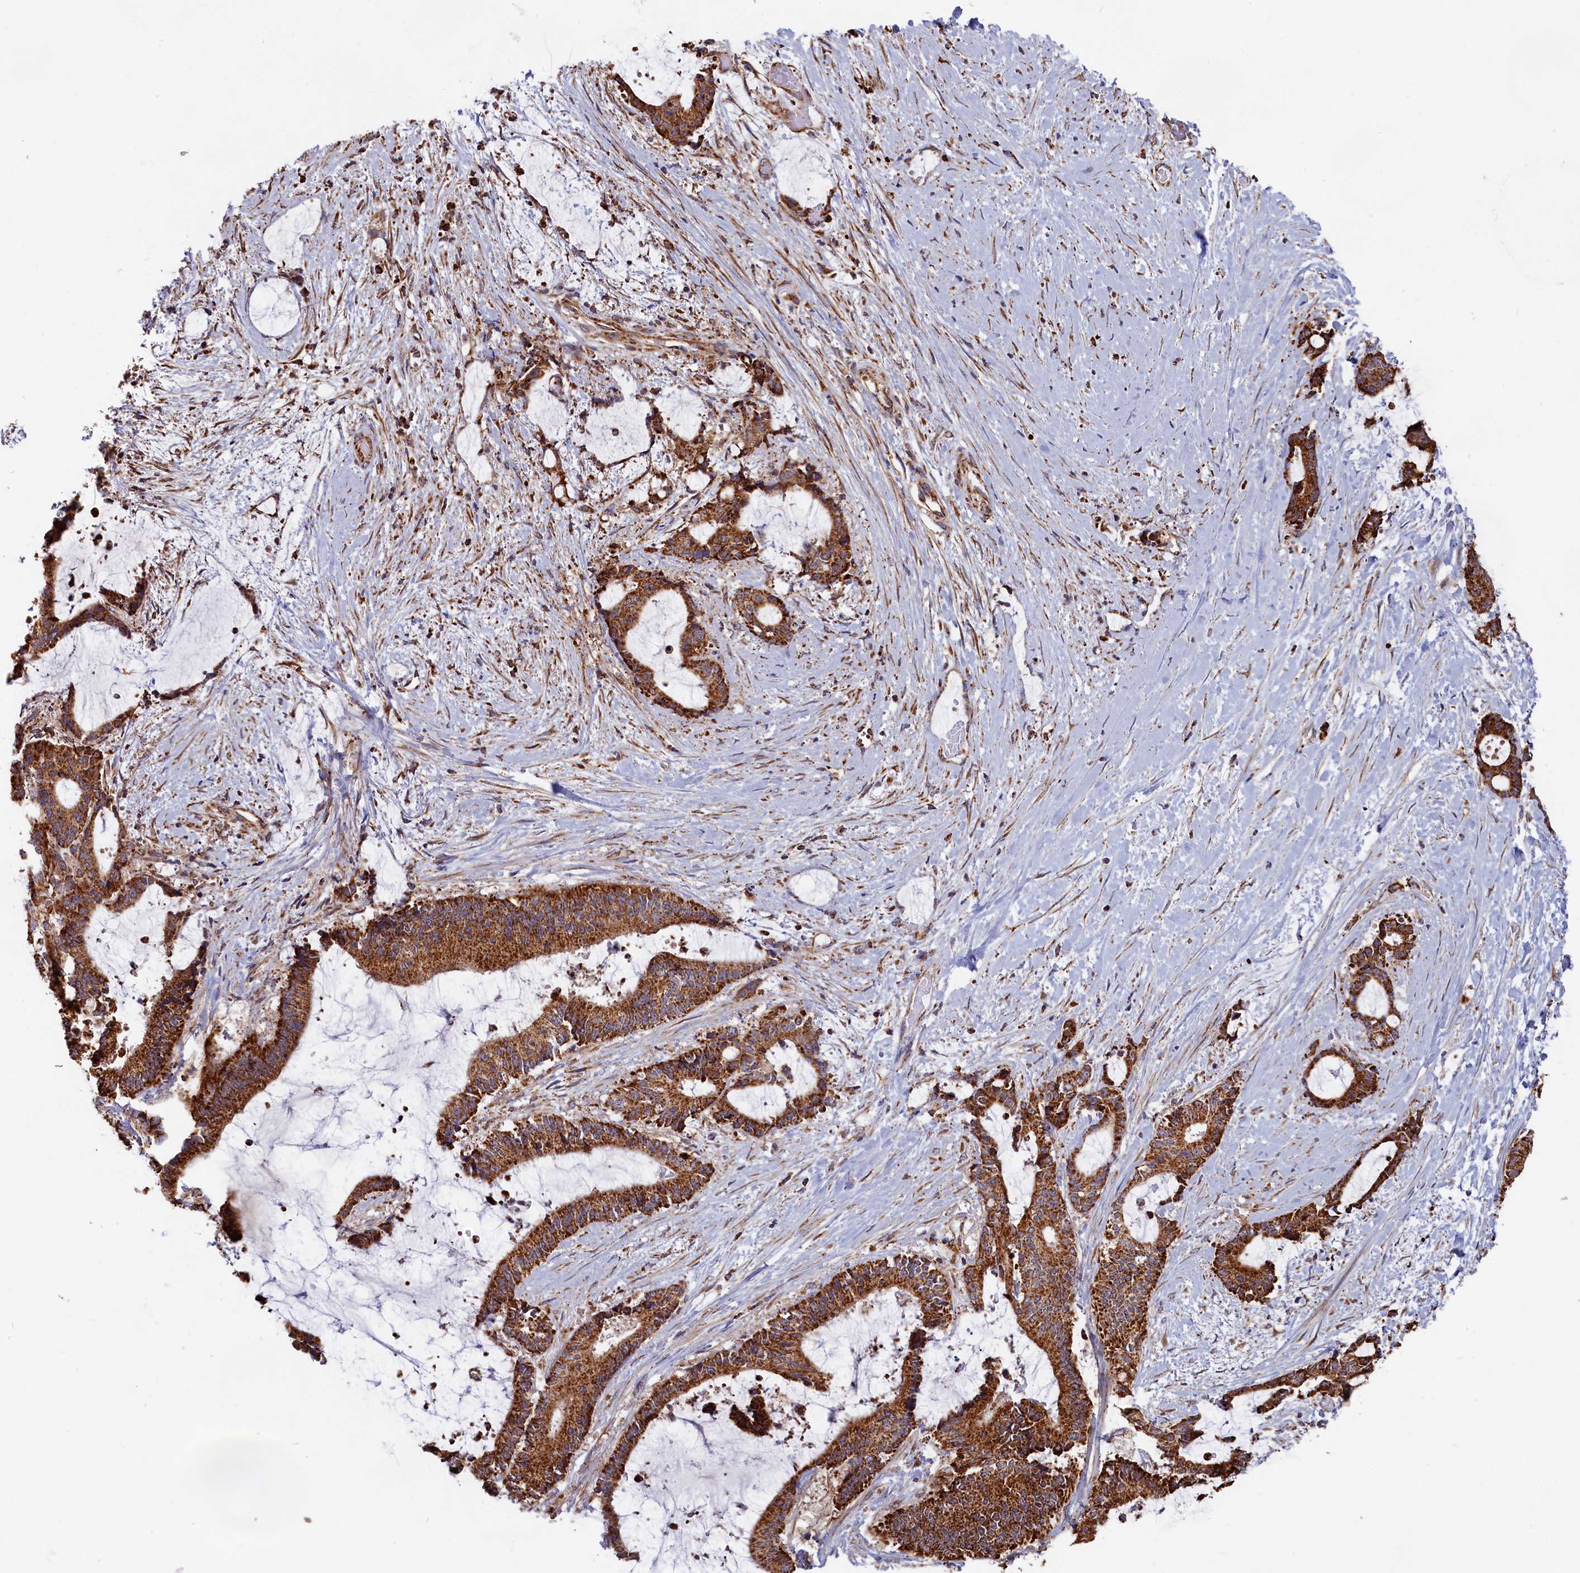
{"staining": {"intensity": "strong", "quantity": ">75%", "location": "cytoplasmic/membranous"}, "tissue": "liver cancer", "cell_type": "Tumor cells", "image_type": "cancer", "snomed": [{"axis": "morphology", "description": "Normal tissue, NOS"}, {"axis": "morphology", "description": "Cholangiocarcinoma"}, {"axis": "topography", "description": "Liver"}, {"axis": "topography", "description": "Peripheral nerve tissue"}], "caption": "High-power microscopy captured an immunohistochemistry image of liver cholangiocarcinoma, revealing strong cytoplasmic/membranous expression in approximately >75% of tumor cells.", "gene": "MACROD1", "patient": {"sex": "female", "age": 73}}